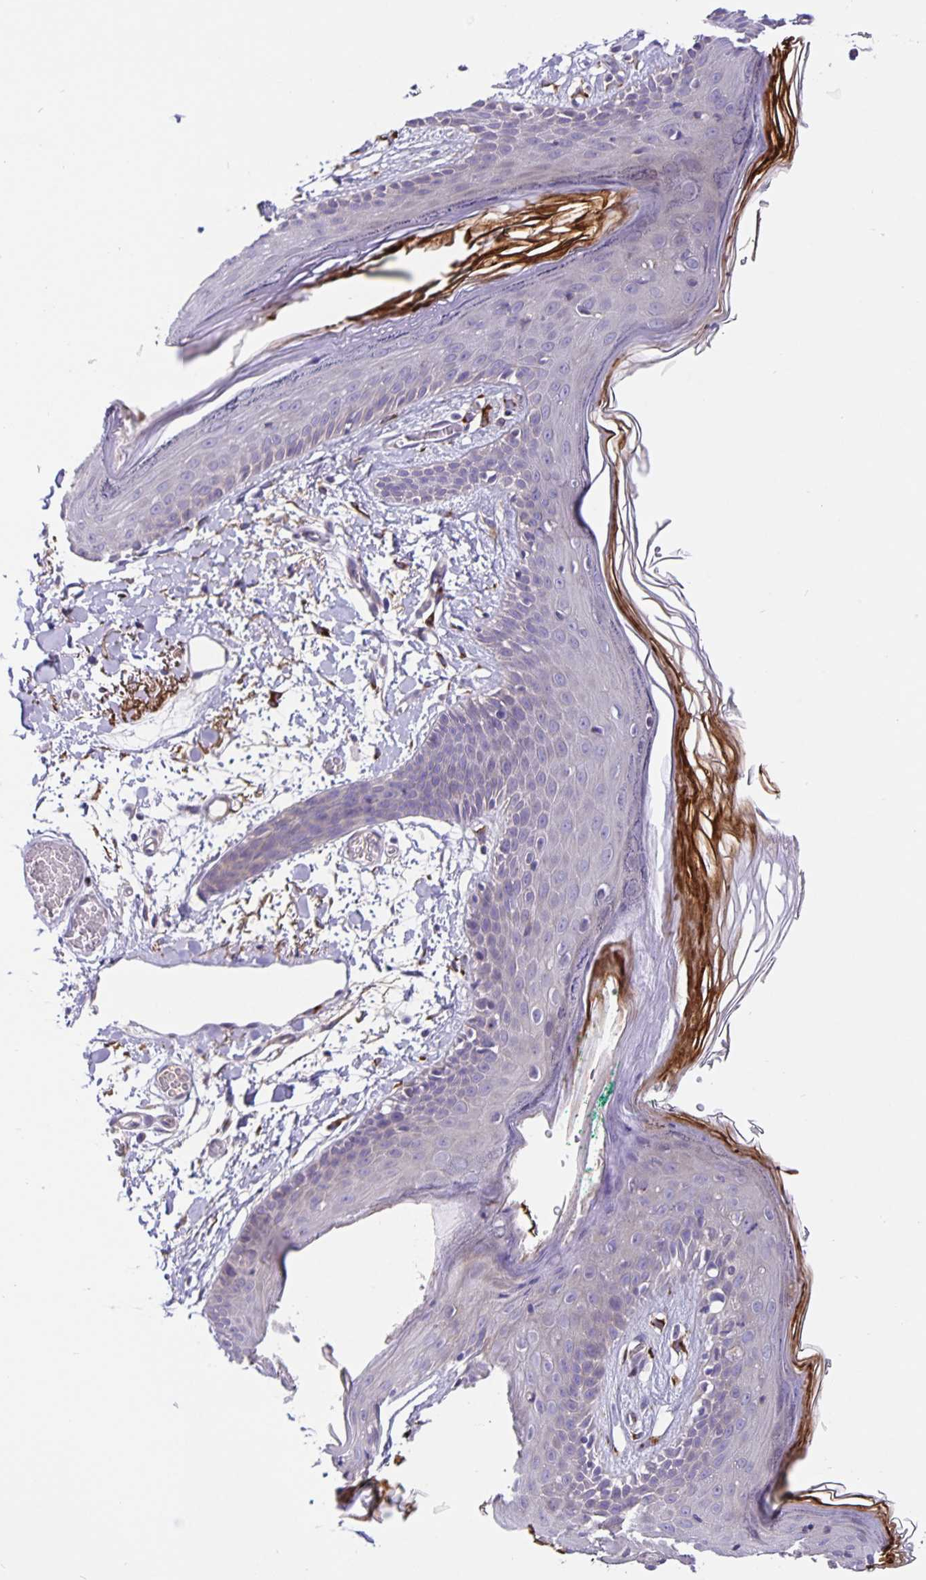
{"staining": {"intensity": "moderate", "quantity": "25%-75%", "location": "cytoplasmic/membranous"}, "tissue": "skin", "cell_type": "Fibroblasts", "image_type": "normal", "snomed": [{"axis": "morphology", "description": "Normal tissue, NOS"}, {"axis": "topography", "description": "Skin"}], "caption": "IHC photomicrograph of unremarkable human skin stained for a protein (brown), which demonstrates medium levels of moderate cytoplasmic/membranous expression in about 25%-75% of fibroblasts.", "gene": "EML6", "patient": {"sex": "male", "age": 79}}